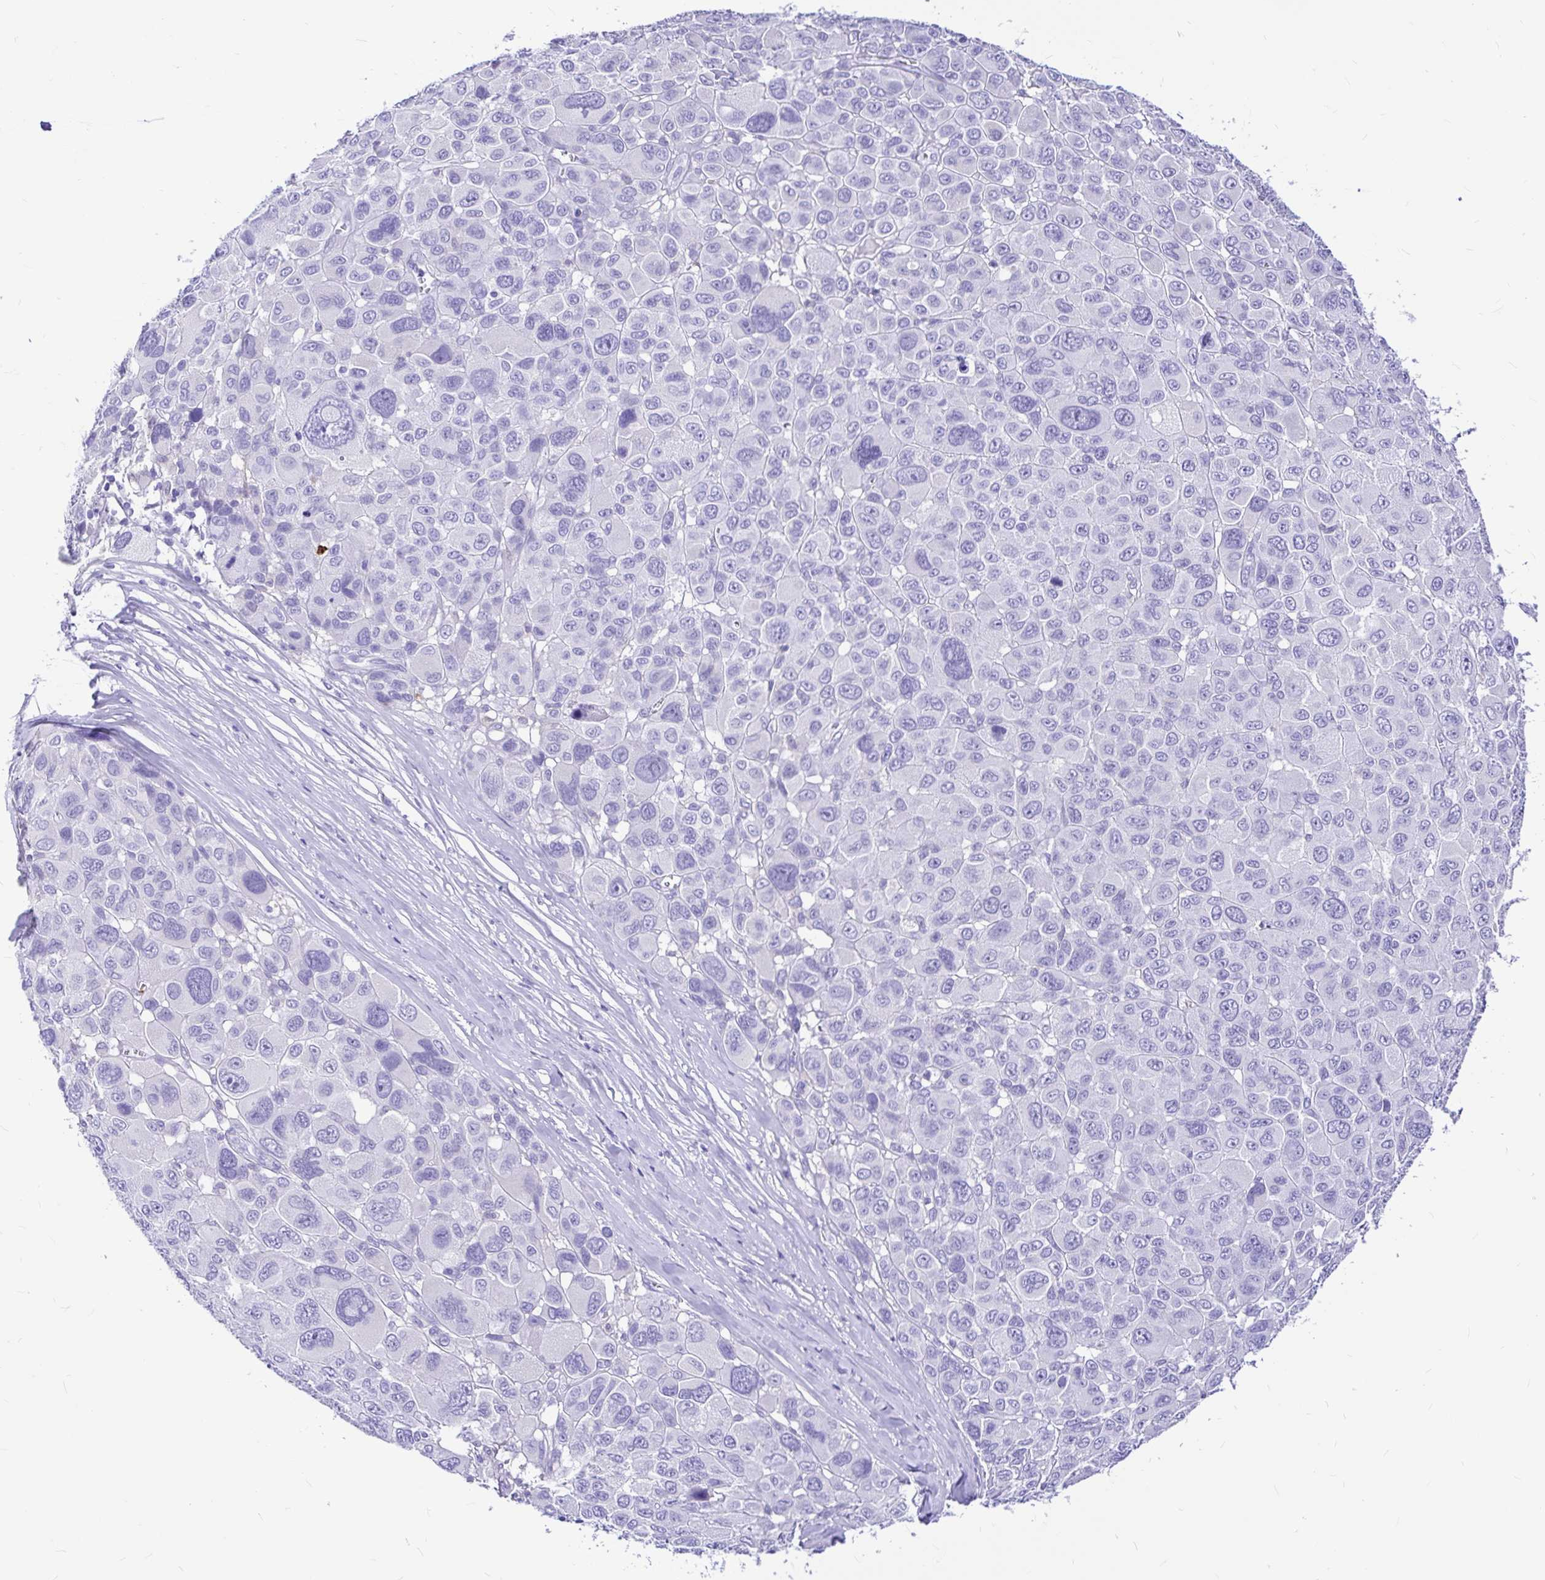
{"staining": {"intensity": "negative", "quantity": "none", "location": "none"}, "tissue": "melanoma", "cell_type": "Tumor cells", "image_type": "cancer", "snomed": [{"axis": "morphology", "description": "Malignant melanoma, NOS"}, {"axis": "topography", "description": "Skin"}], "caption": "Tumor cells are negative for brown protein staining in melanoma.", "gene": "CLEC1B", "patient": {"sex": "female", "age": 66}}